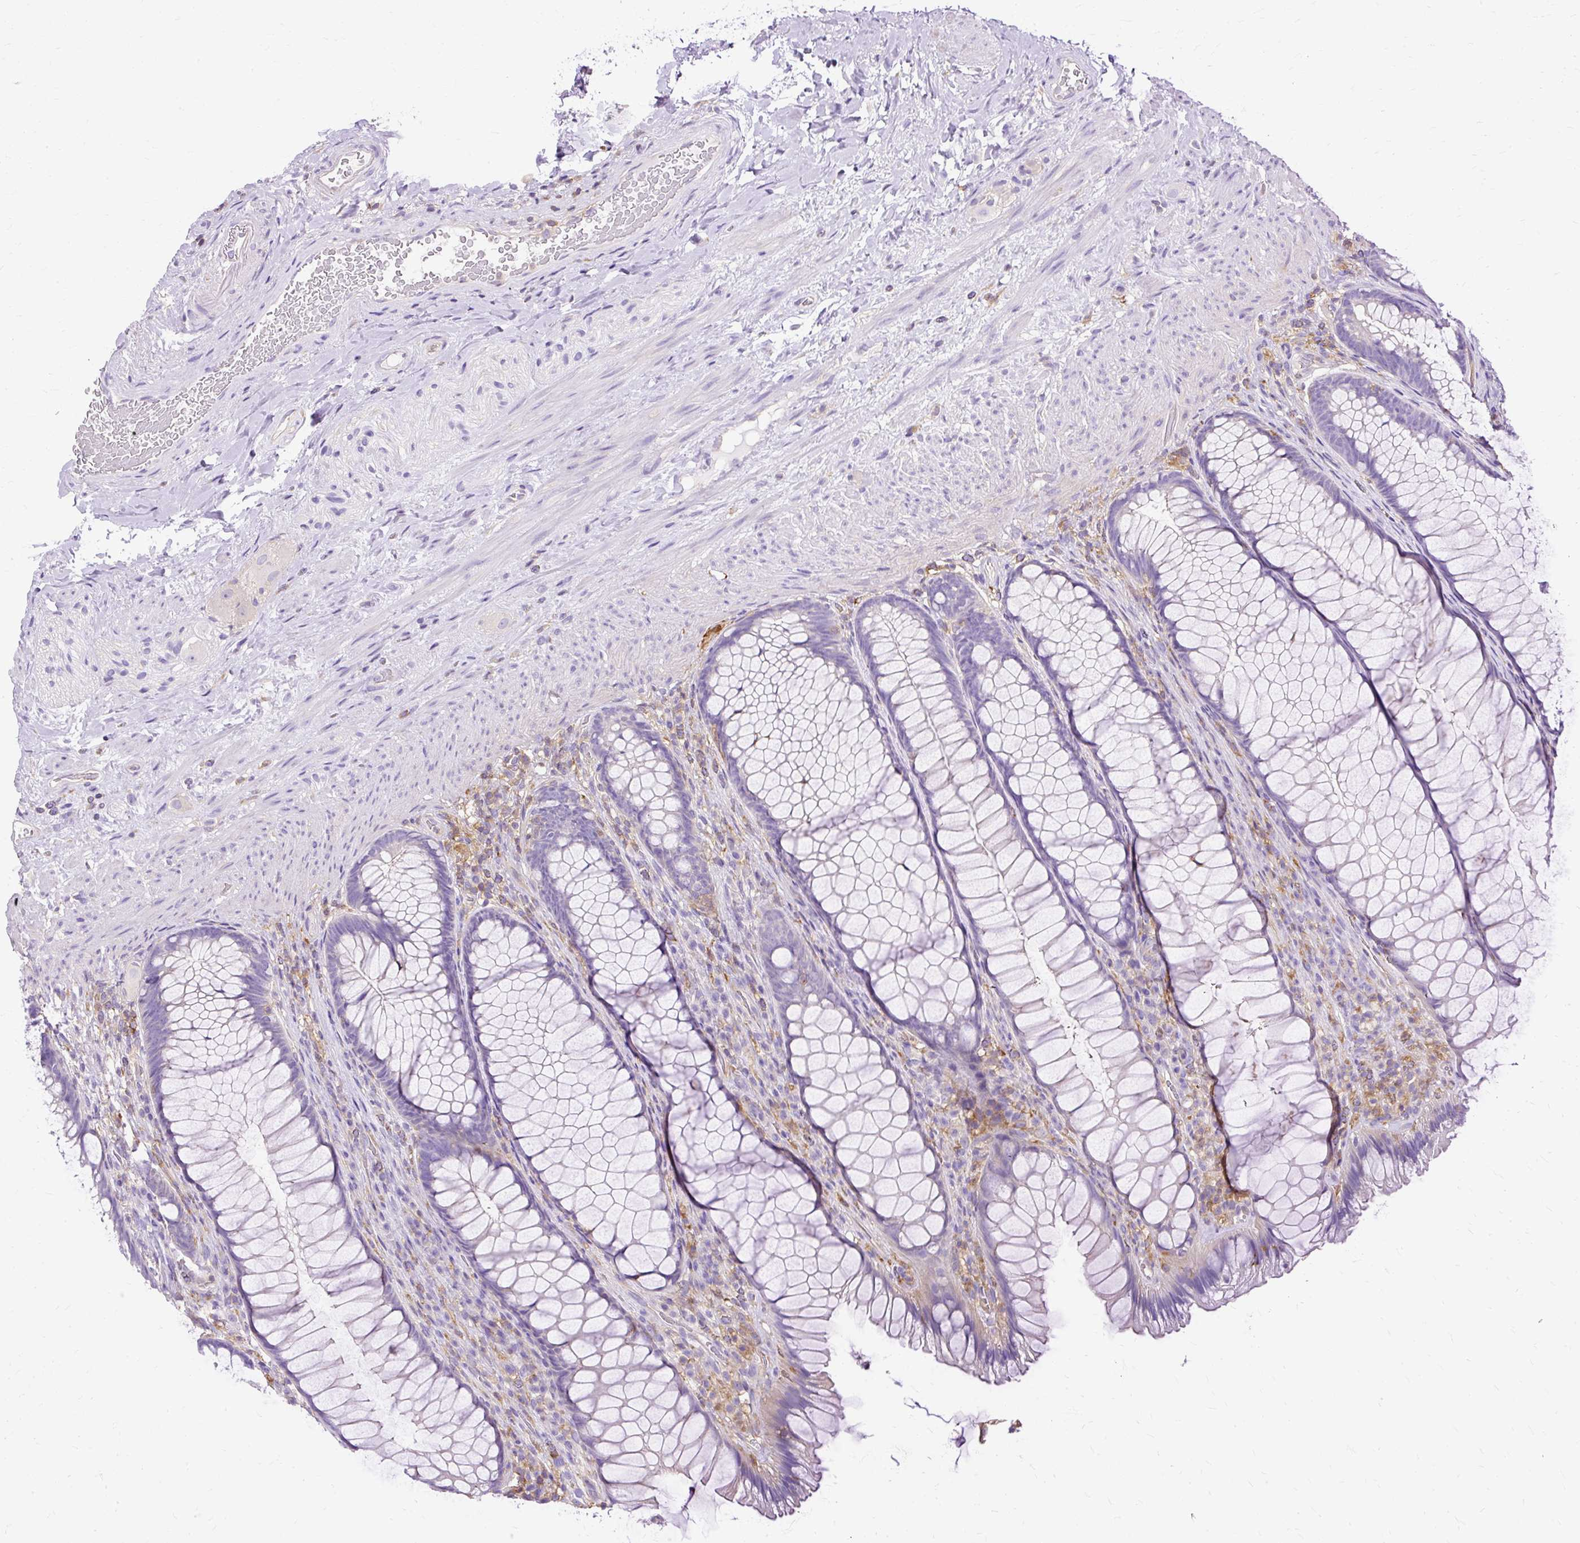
{"staining": {"intensity": "negative", "quantity": "none", "location": "none"}, "tissue": "rectum", "cell_type": "Glandular cells", "image_type": "normal", "snomed": [{"axis": "morphology", "description": "Normal tissue, NOS"}, {"axis": "topography", "description": "Rectum"}], "caption": "This is an IHC histopathology image of unremarkable human rectum. There is no staining in glandular cells.", "gene": "TWF2", "patient": {"sex": "male", "age": 53}}